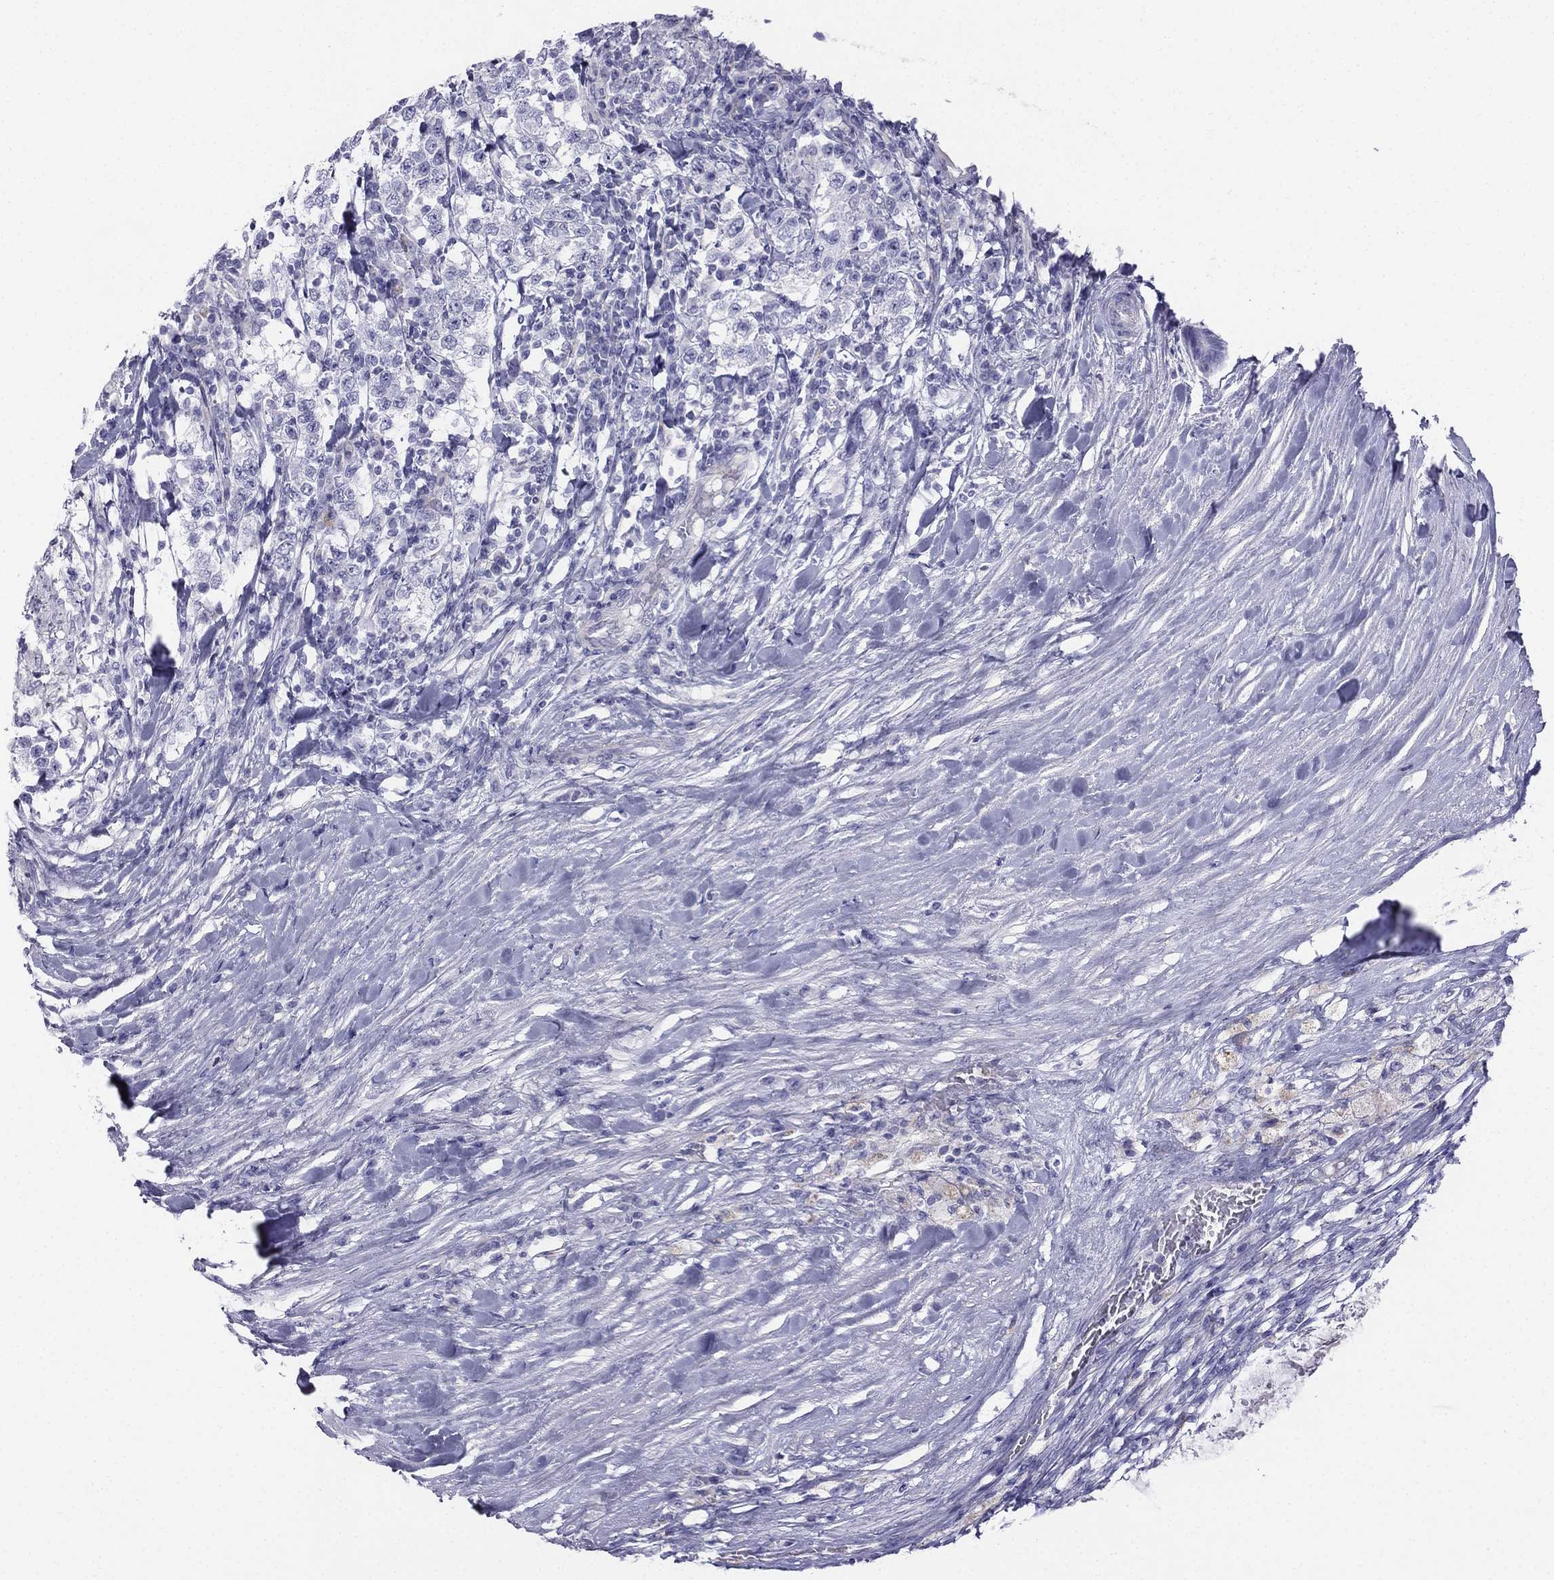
{"staining": {"intensity": "negative", "quantity": "none", "location": "none"}, "tissue": "testis cancer", "cell_type": "Tumor cells", "image_type": "cancer", "snomed": [{"axis": "morphology", "description": "Seminoma, NOS"}, {"axis": "morphology", "description": "Carcinoma, Embryonal, NOS"}, {"axis": "topography", "description": "Testis"}], "caption": "Immunohistochemical staining of human testis cancer exhibits no significant positivity in tumor cells.", "gene": "ALOXE3", "patient": {"sex": "male", "age": 41}}